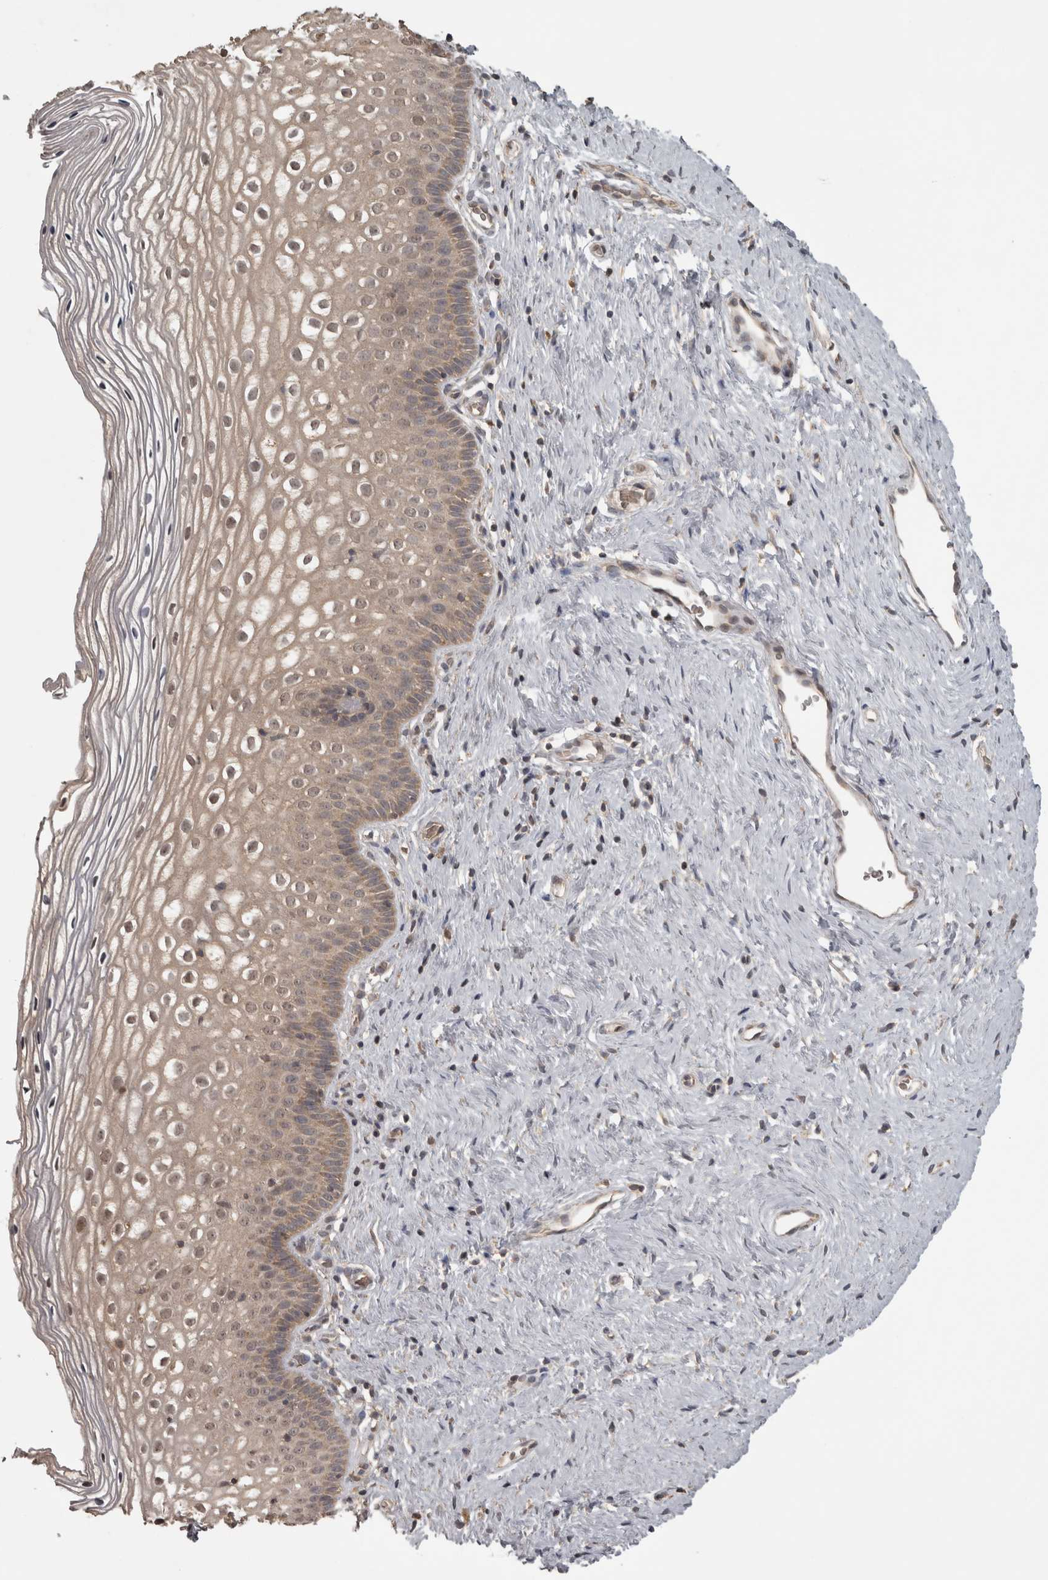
{"staining": {"intensity": "weak", "quantity": ">75%", "location": "cytoplasmic/membranous,nuclear"}, "tissue": "cervix", "cell_type": "Squamous epithelial cells", "image_type": "normal", "snomed": [{"axis": "morphology", "description": "Normal tissue, NOS"}, {"axis": "topography", "description": "Cervix"}], "caption": "Brown immunohistochemical staining in normal human cervix reveals weak cytoplasmic/membranous,nuclear expression in about >75% of squamous epithelial cells.", "gene": "MICU3", "patient": {"sex": "female", "age": 27}}